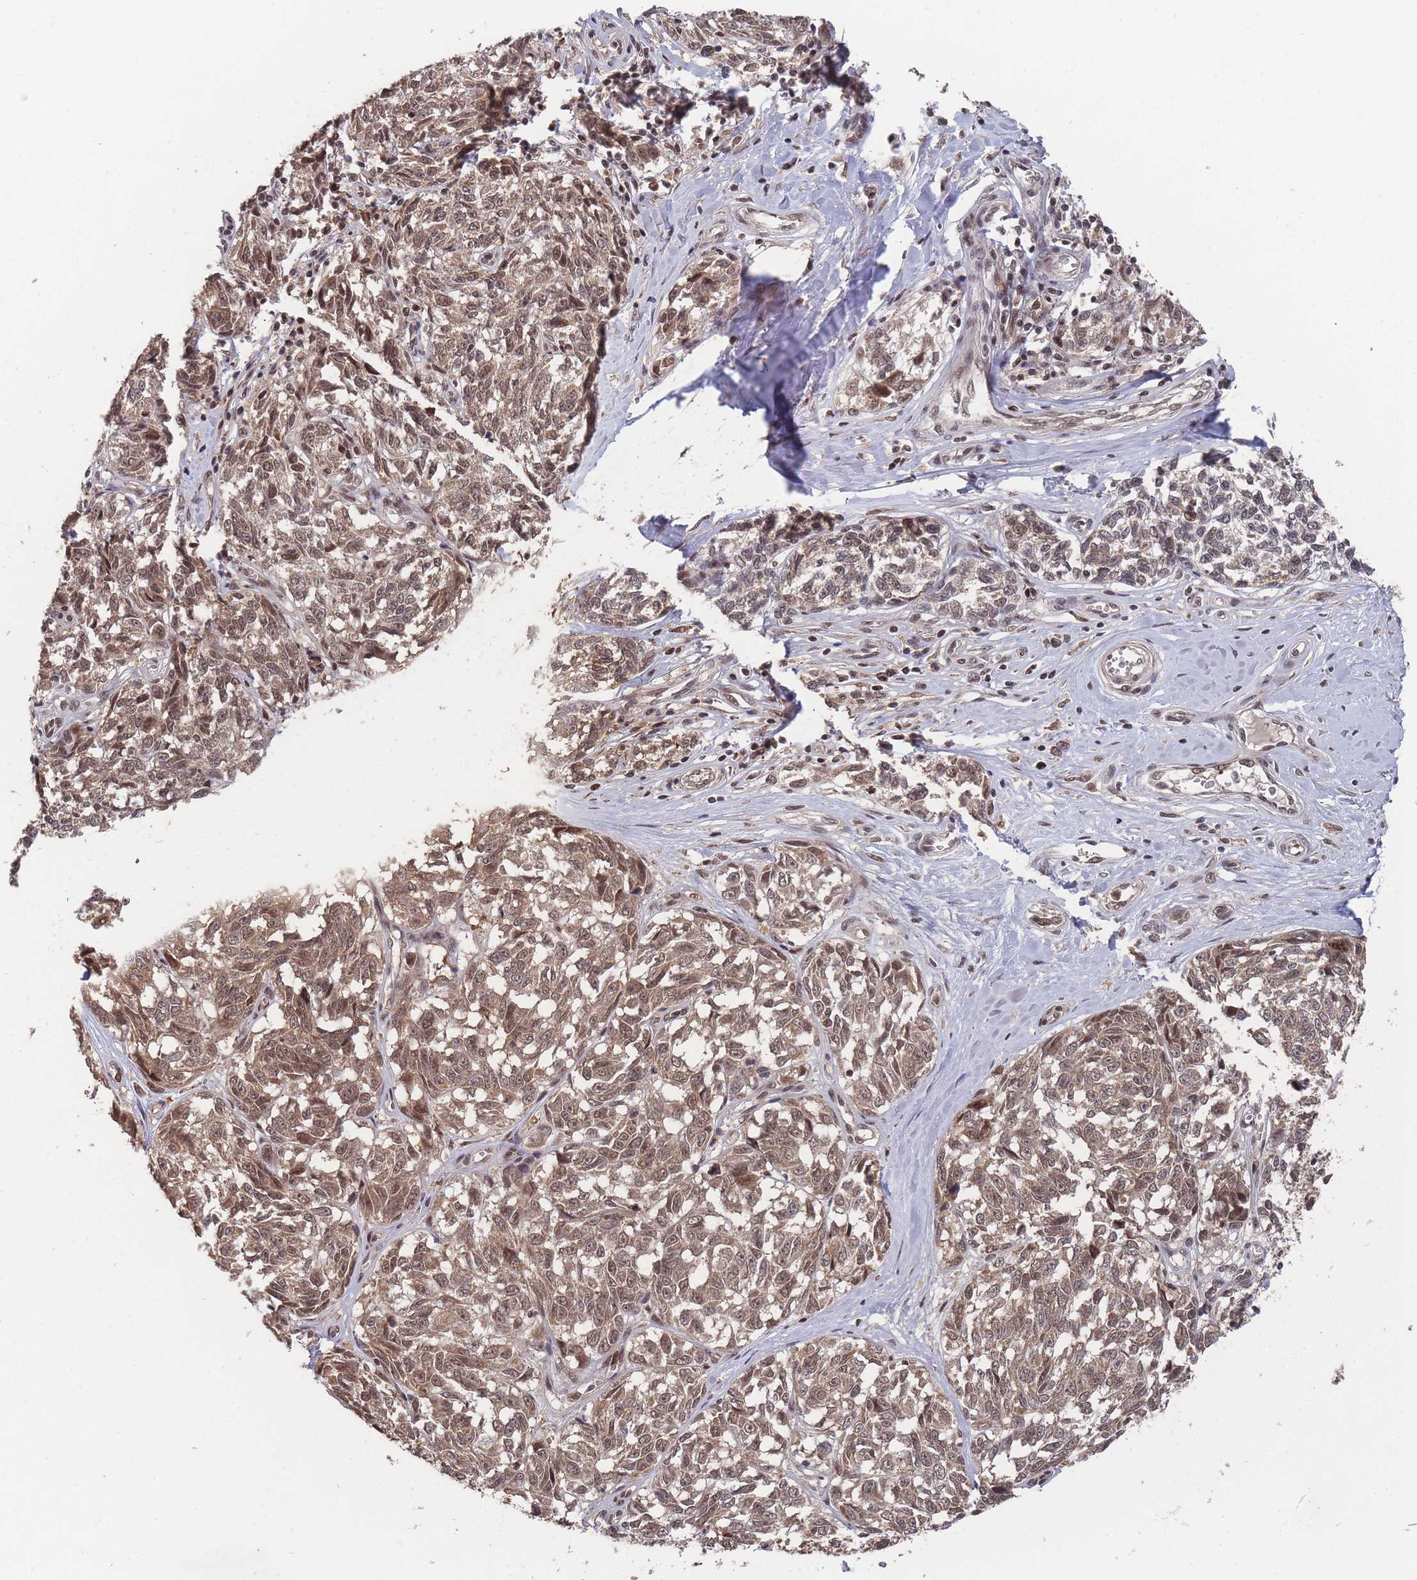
{"staining": {"intensity": "moderate", "quantity": ">75%", "location": "cytoplasmic/membranous,nuclear"}, "tissue": "melanoma", "cell_type": "Tumor cells", "image_type": "cancer", "snomed": [{"axis": "morphology", "description": "Normal tissue, NOS"}, {"axis": "morphology", "description": "Malignant melanoma, NOS"}, {"axis": "topography", "description": "Skin"}], "caption": "Brown immunohistochemical staining in human malignant melanoma displays moderate cytoplasmic/membranous and nuclear staining in about >75% of tumor cells.", "gene": "SF3B1", "patient": {"sex": "female", "age": 64}}